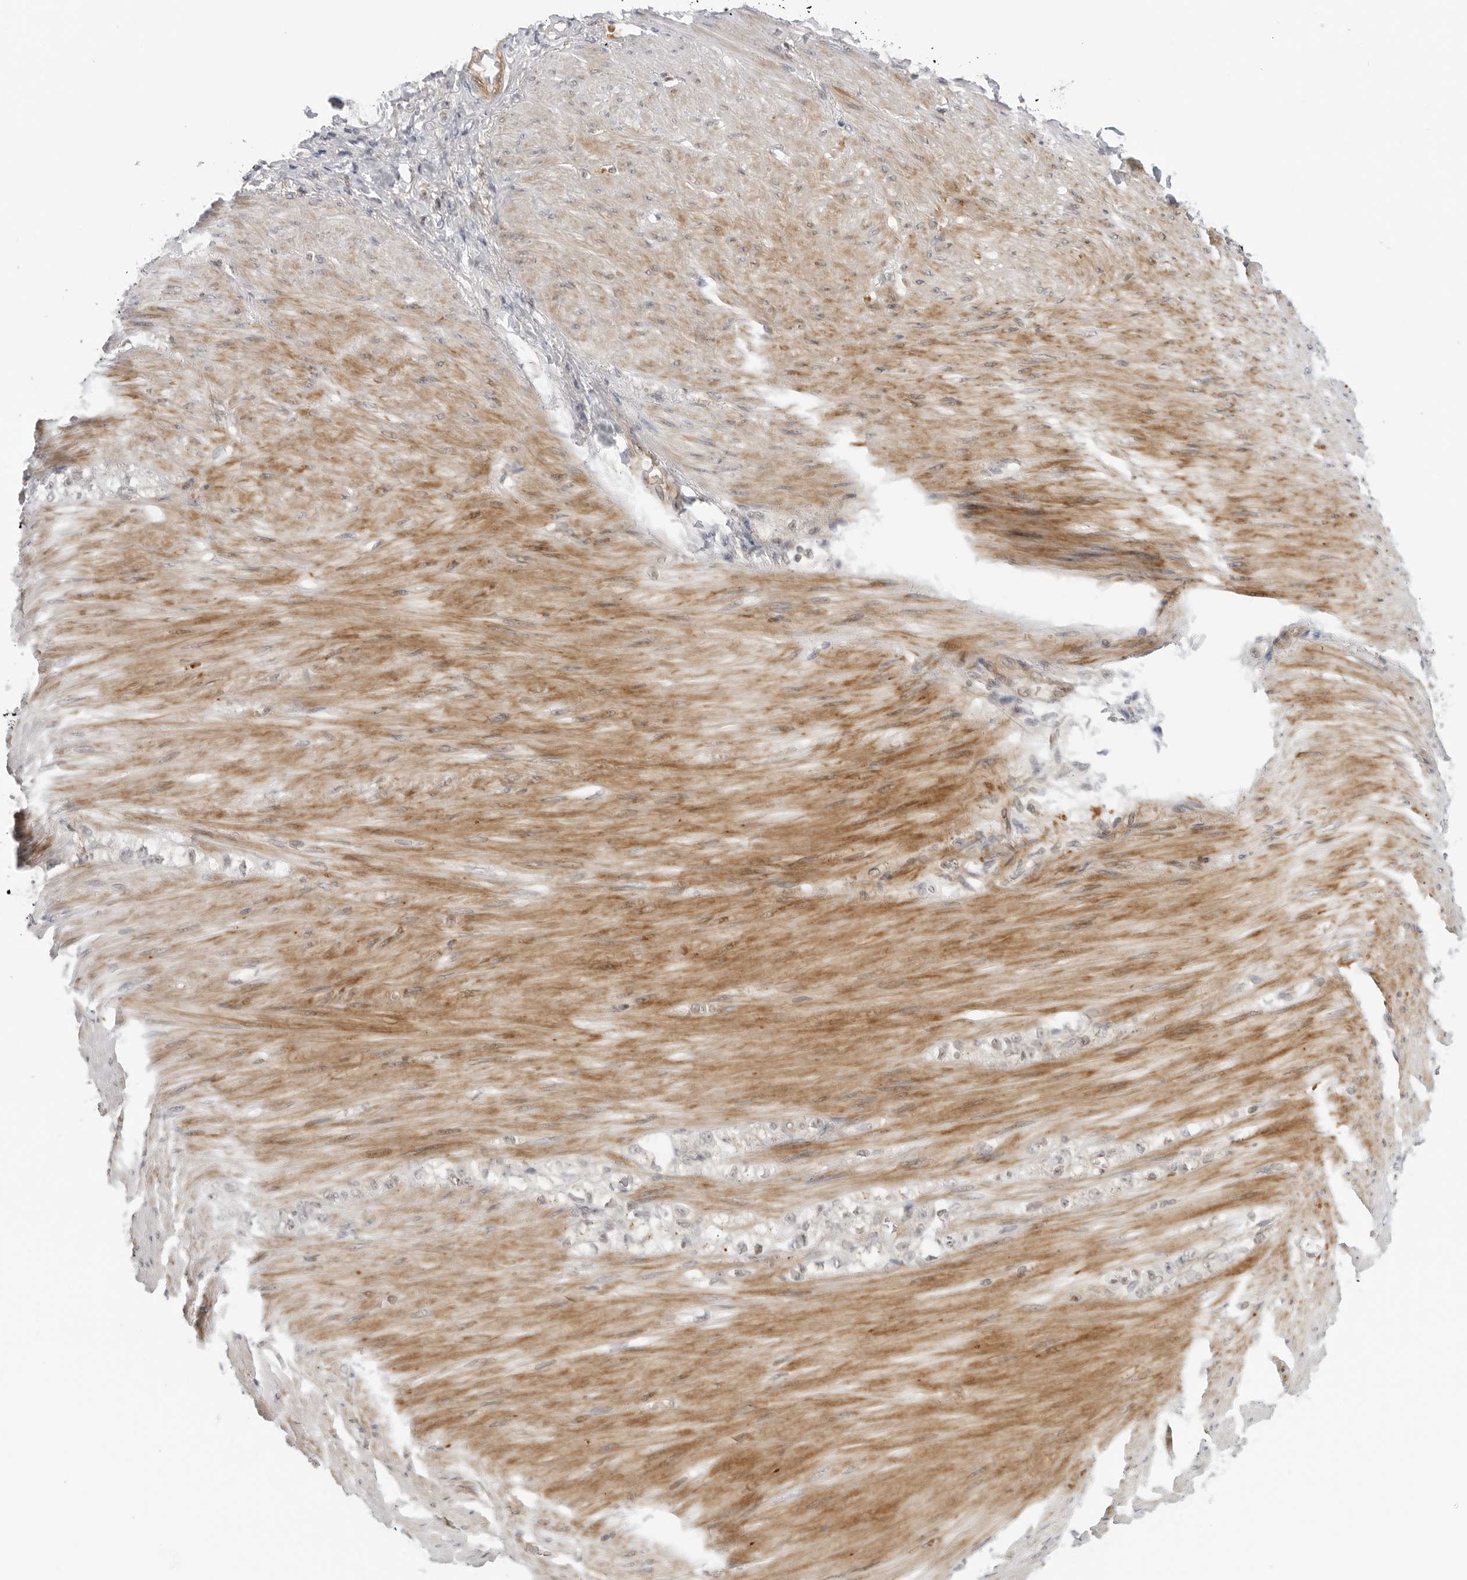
{"staining": {"intensity": "negative", "quantity": "none", "location": "none"}, "tissue": "stomach cancer", "cell_type": "Tumor cells", "image_type": "cancer", "snomed": [{"axis": "morphology", "description": "Normal tissue, NOS"}, {"axis": "morphology", "description": "Adenocarcinoma, NOS"}, {"axis": "topography", "description": "Stomach"}], "caption": "High power microscopy photomicrograph of an IHC photomicrograph of stomach cancer (adenocarcinoma), revealing no significant positivity in tumor cells.", "gene": "SUGCT", "patient": {"sex": "male", "age": 82}}